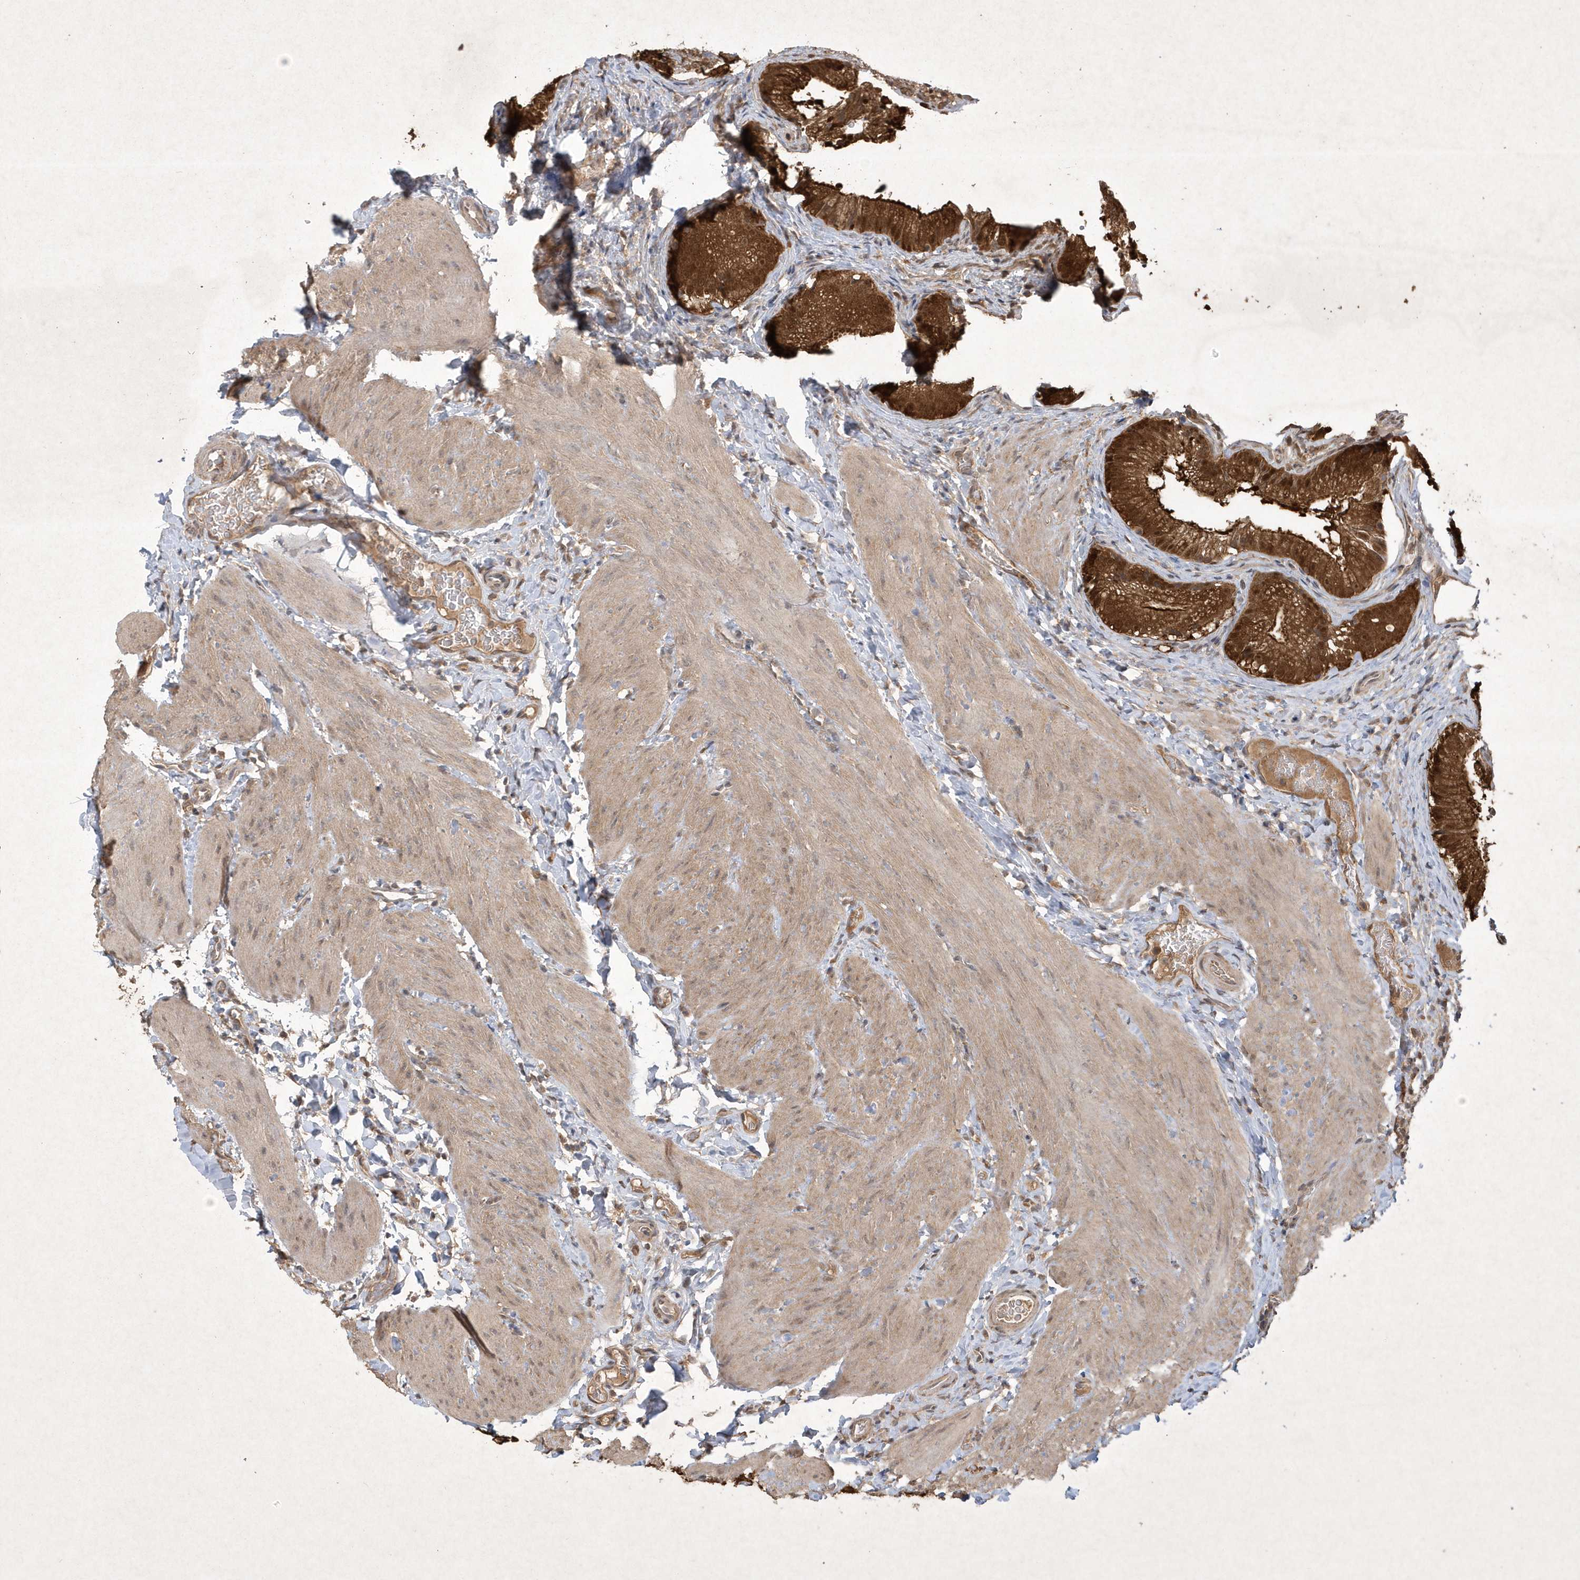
{"staining": {"intensity": "strong", "quantity": ">75%", "location": "cytoplasmic/membranous,nuclear"}, "tissue": "gallbladder", "cell_type": "Glandular cells", "image_type": "normal", "snomed": [{"axis": "morphology", "description": "Normal tissue, NOS"}, {"axis": "topography", "description": "Gallbladder"}], "caption": "Protein positivity by immunohistochemistry shows strong cytoplasmic/membranous,nuclear expression in about >75% of glandular cells in benign gallbladder.", "gene": "AKR7A2", "patient": {"sex": "female", "age": 30}}